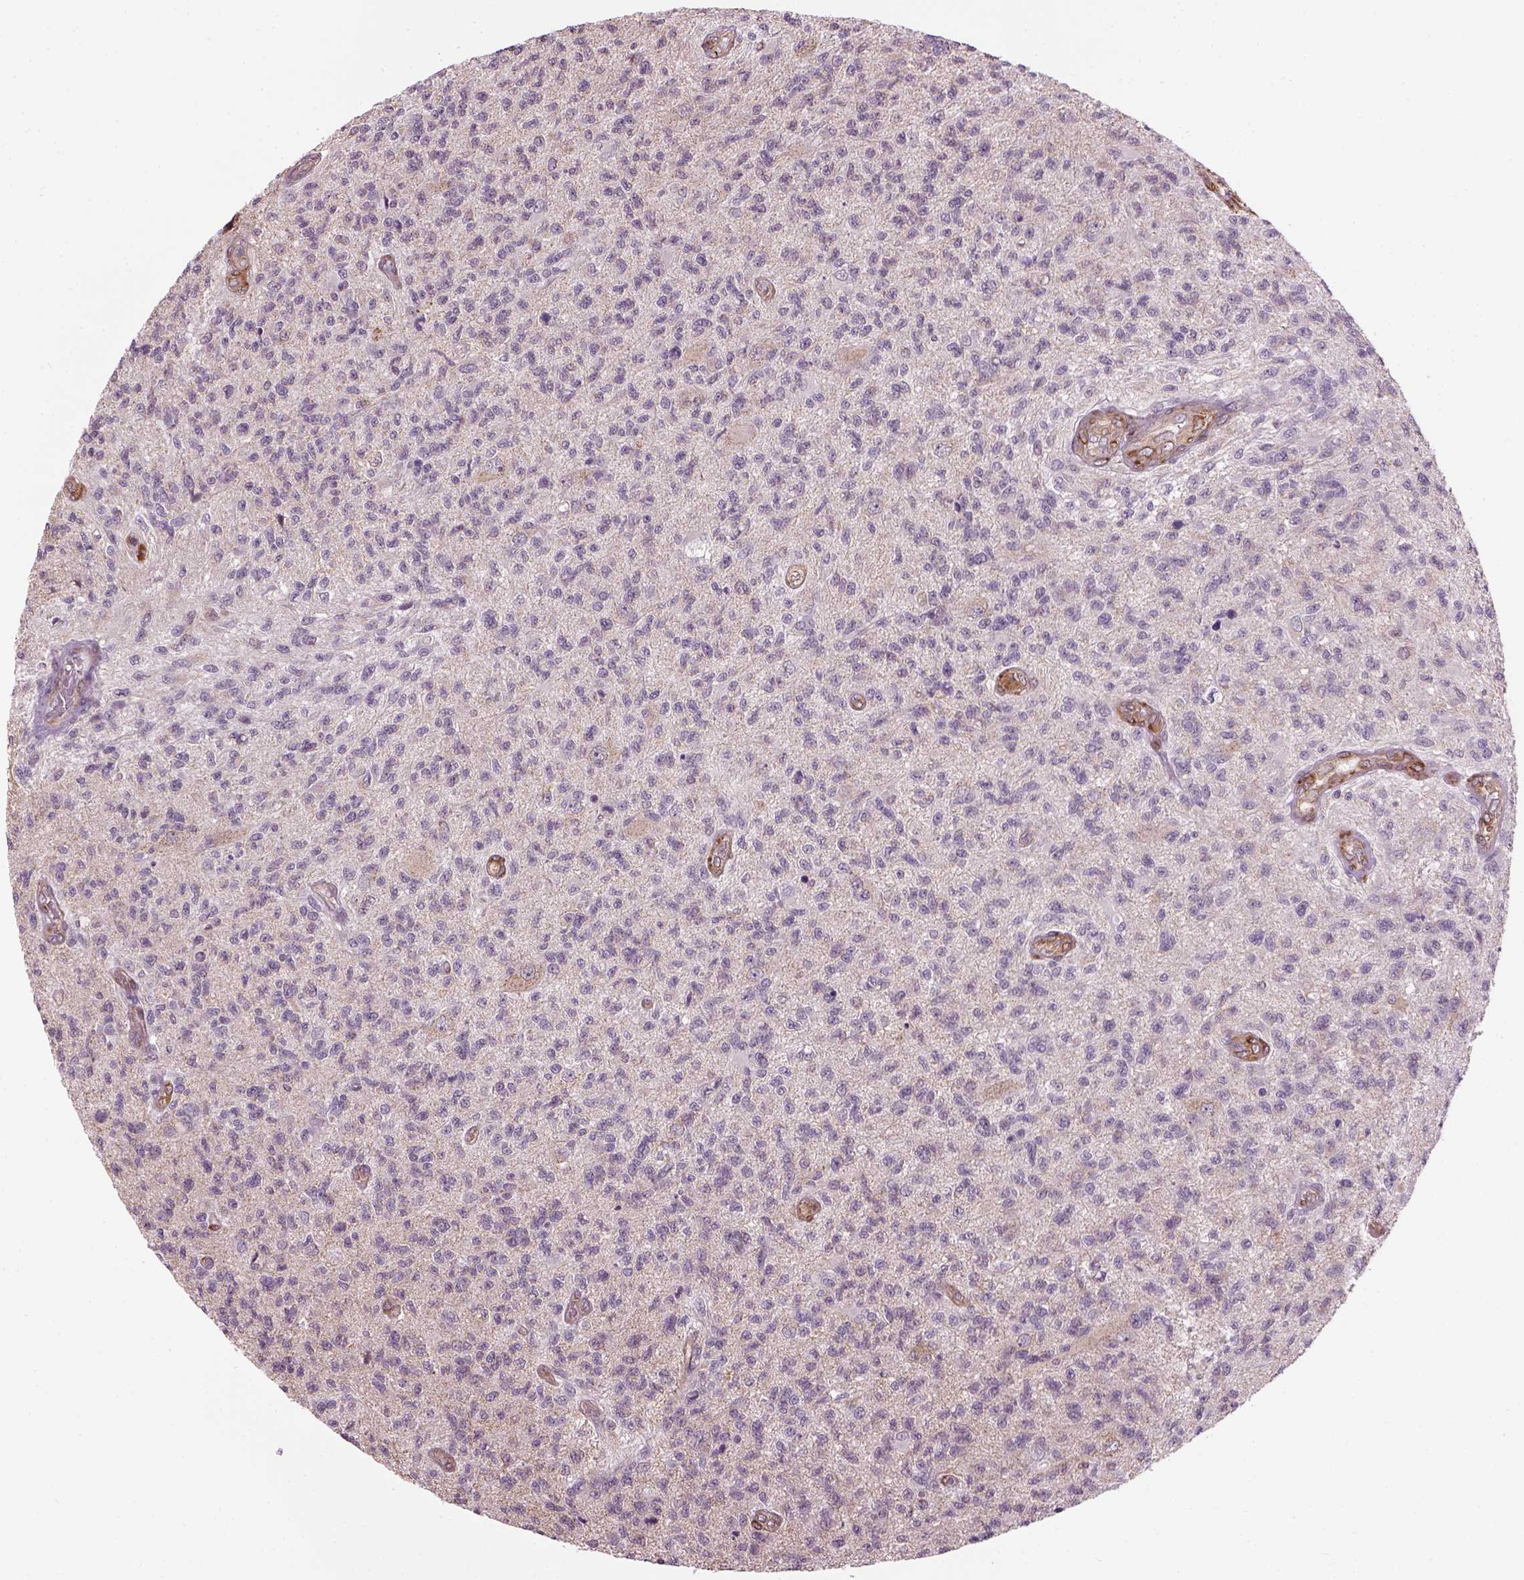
{"staining": {"intensity": "negative", "quantity": "none", "location": "none"}, "tissue": "glioma", "cell_type": "Tumor cells", "image_type": "cancer", "snomed": [{"axis": "morphology", "description": "Glioma, malignant, High grade"}, {"axis": "topography", "description": "Brain"}], "caption": "High power microscopy micrograph of an IHC histopathology image of malignant high-grade glioma, revealing no significant positivity in tumor cells. Brightfield microscopy of IHC stained with DAB (brown) and hematoxylin (blue), captured at high magnification.", "gene": "XK", "patient": {"sex": "male", "age": 56}}